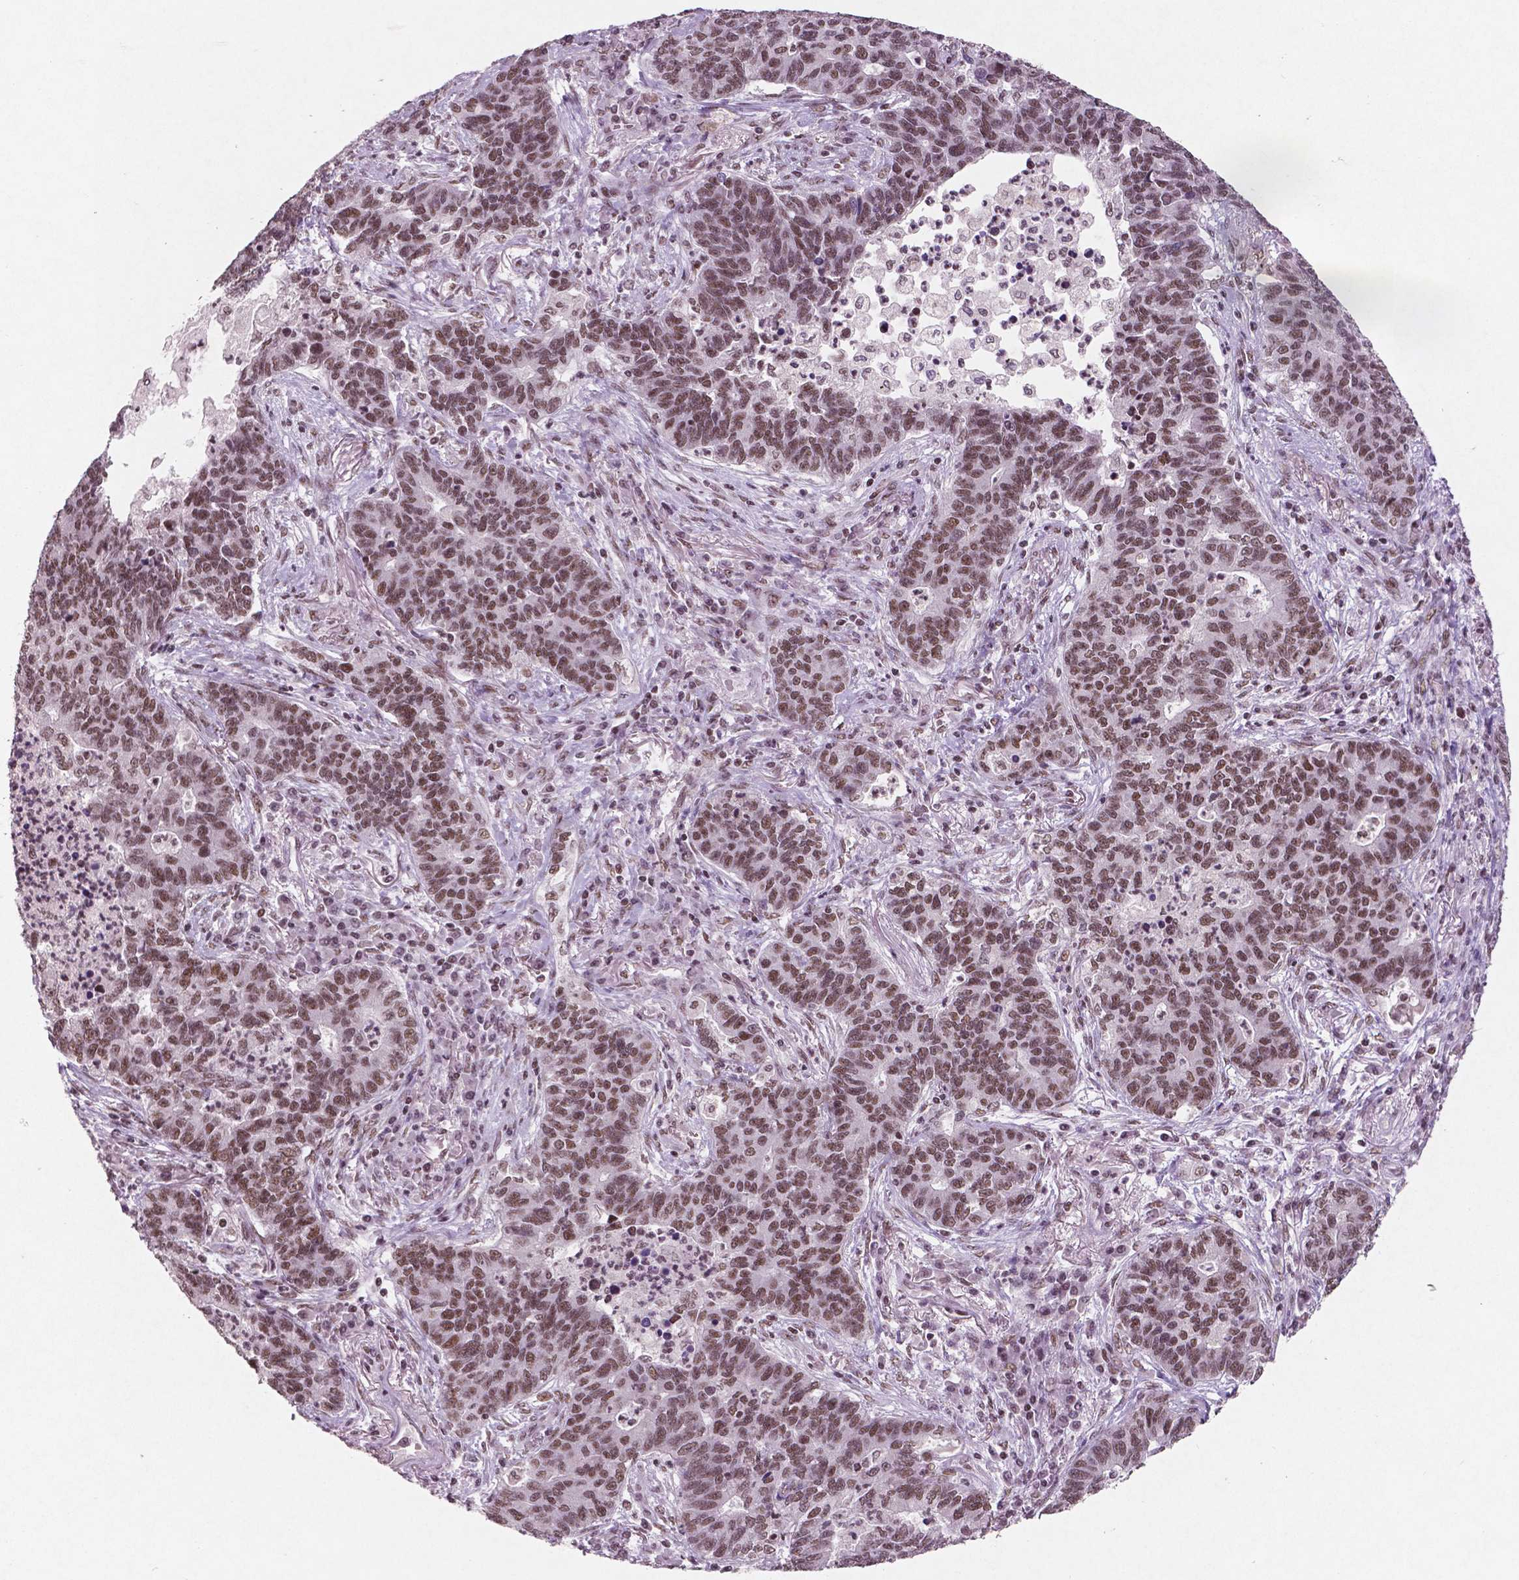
{"staining": {"intensity": "moderate", "quantity": ">75%", "location": "nuclear"}, "tissue": "lung cancer", "cell_type": "Tumor cells", "image_type": "cancer", "snomed": [{"axis": "morphology", "description": "Adenocarcinoma, NOS"}, {"axis": "topography", "description": "Lung"}], "caption": "Immunohistochemistry histopathology image of neoplastic tissue: human lung cancer (adenocarcinoma) stained using IHC reveals medium levels of moderate protein expression localized specifically in the nuclear of tumor cells, appearing as a nuclear brown color.", "gene": "BRD4", "patient": {"sex": "female", "age": 57}}